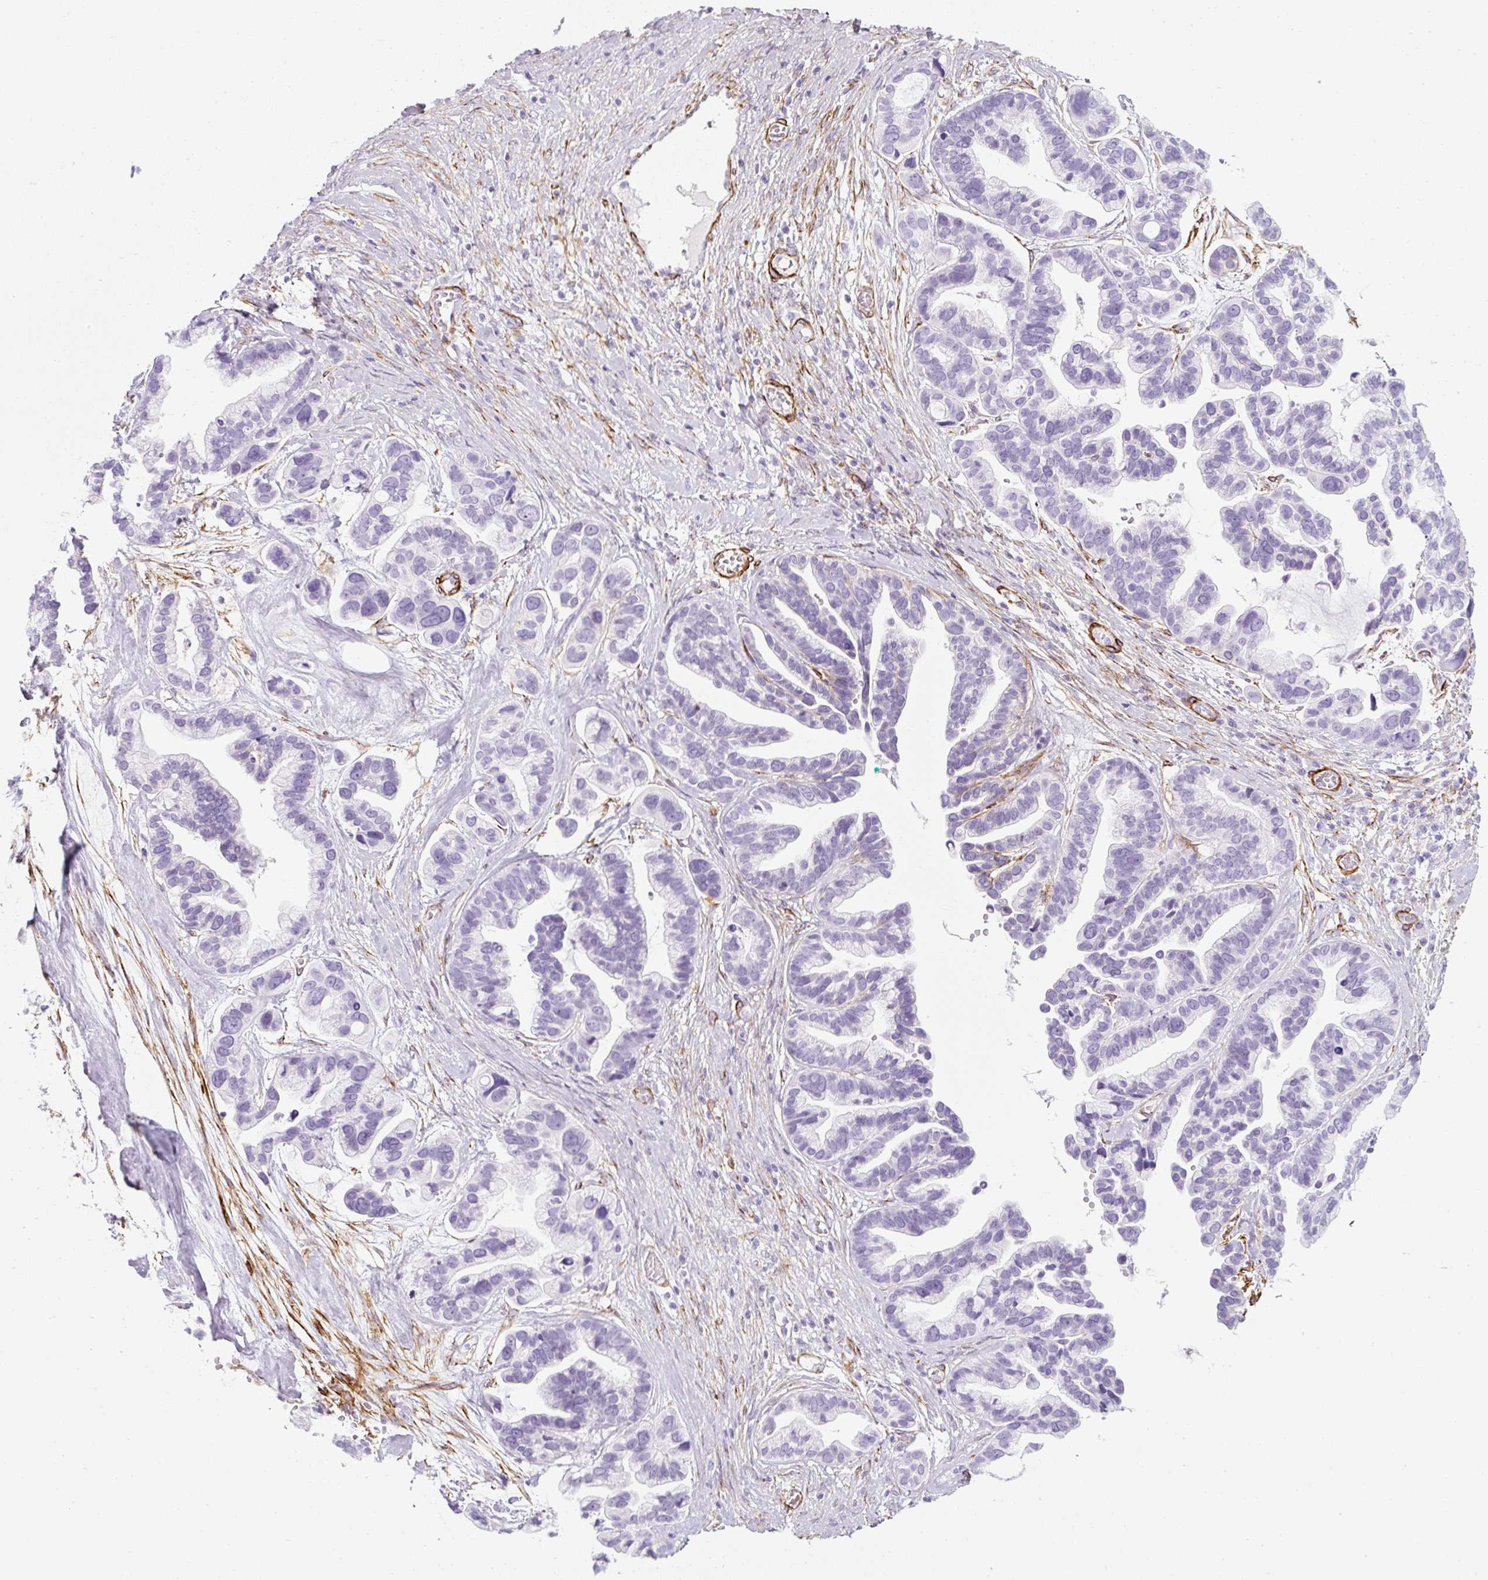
{"staining": {"intensity": "negative", "quantity": "none", "location": "none"}, "tissue": "ovarian cancer", "cell_type": "Tumor cells", "image_type": "cancer", "snomed": [{"axis": "morphology", "description": "Cystadenocarcinoma, serous, NOS"}, {"axis": "topography", "description": "Ovary"}], "caption": "There is no significant expression in tumor cells of serous cystadenocarcinoma (ovarian). Nuclei are stained in blue.", "gene": "CAVIN3", "patient": {"sex": "female", "age": 56}}